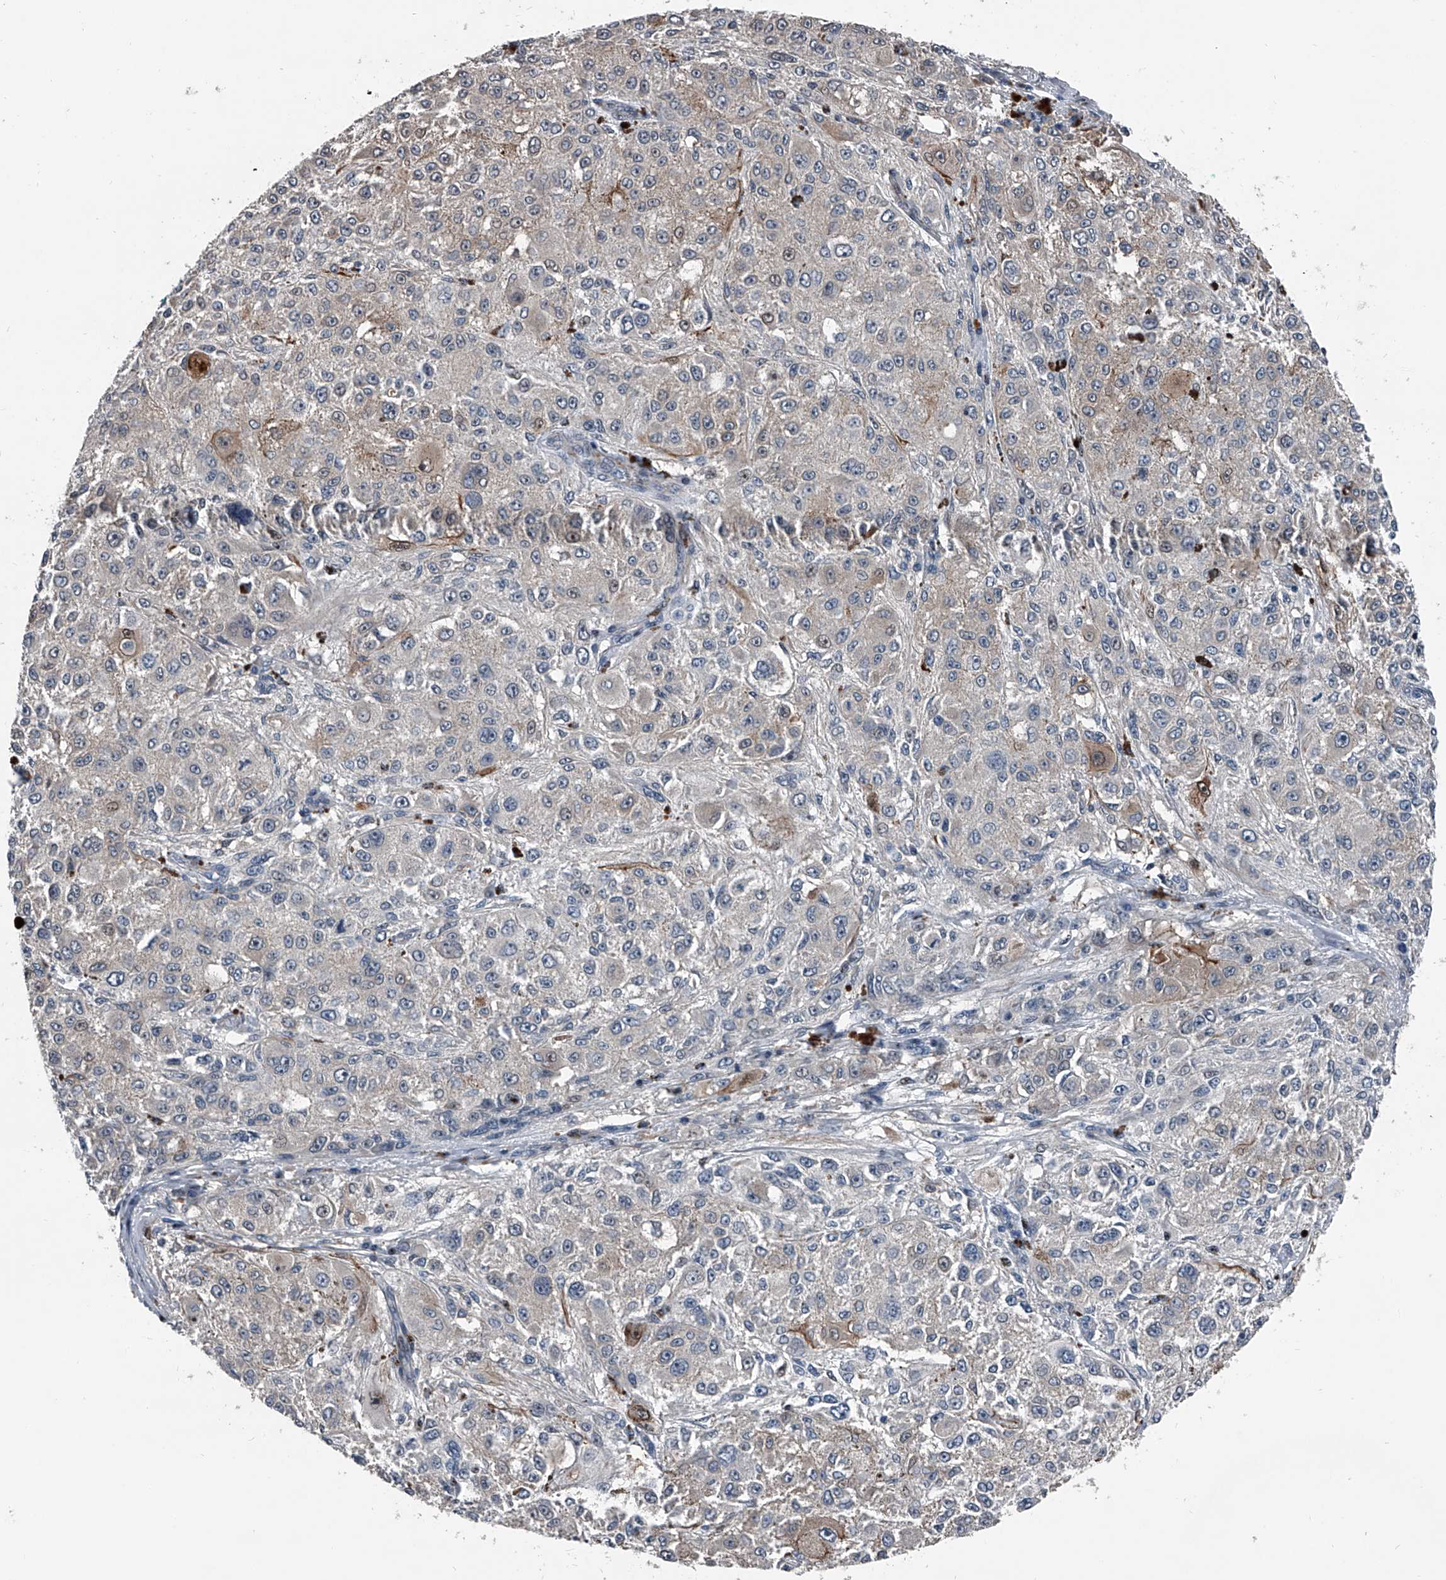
{"staining": {"intensity": "negative", "quantity": "none", "location": "none"}, "tissue": "melanoma", "cell_type": "Tumor cells", "image_type": "cancer", "snomed": [{"axis": "morphology", "description": "Necrosis, NOS"}, {"axis": "morphology", "description": "Malignant melanoma, NOS"}, {"axis": "topography", "description": "Skin"}], "caption": "A micrograph of malignant melanoma stained for a protein displays no brown staining in tumor cells. The staining was performed using DAB to visualize the protein expression in brown, while the nuclei were stained in blue with hematoxylin (Magnification: 20x).", "gene": "MEN1", "patient": {"sex": "female", "age": 87}}